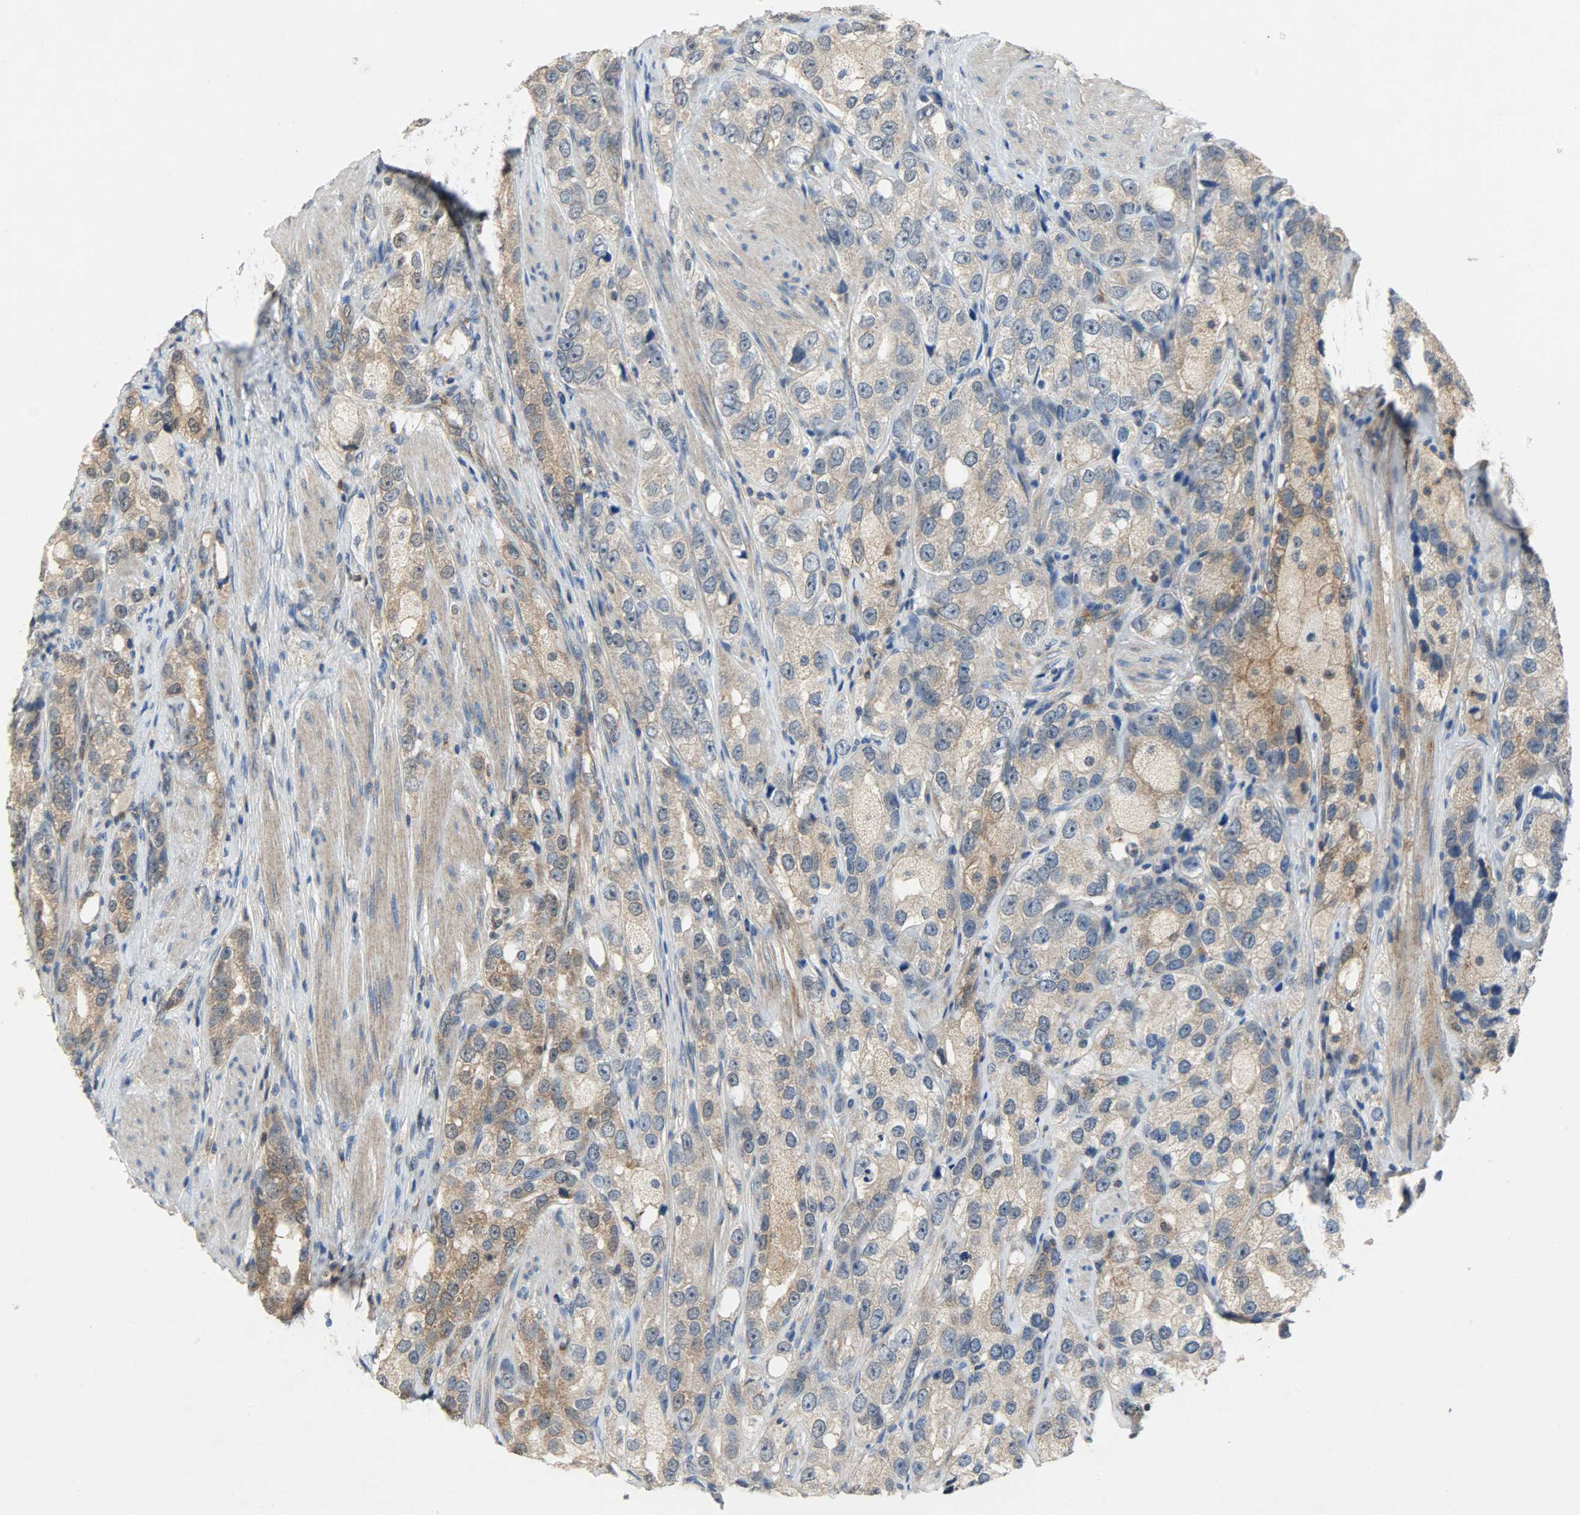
{"staining": {"intensity": "moderate", "quantity": ">75%", "location": "cytoplasmic/membranous"}, "tissue": "prostate cancer", "cell_type": "Tumor cells", "image_type": "cancer", "snomed": [{"axis": "morphology", "description": "Adenocarcinoma, High grade"}, {"axis": "topography", "description": "Prostate"}], "caption": "This is a histology image of immunohistochemistry (IHC) staining of prostate cancer, which shows moderate positivity in the cytoplasmic/membranous of tumor cells.", "gene": "TRIM21", "patient": {"sex": "male", "age": 63}}